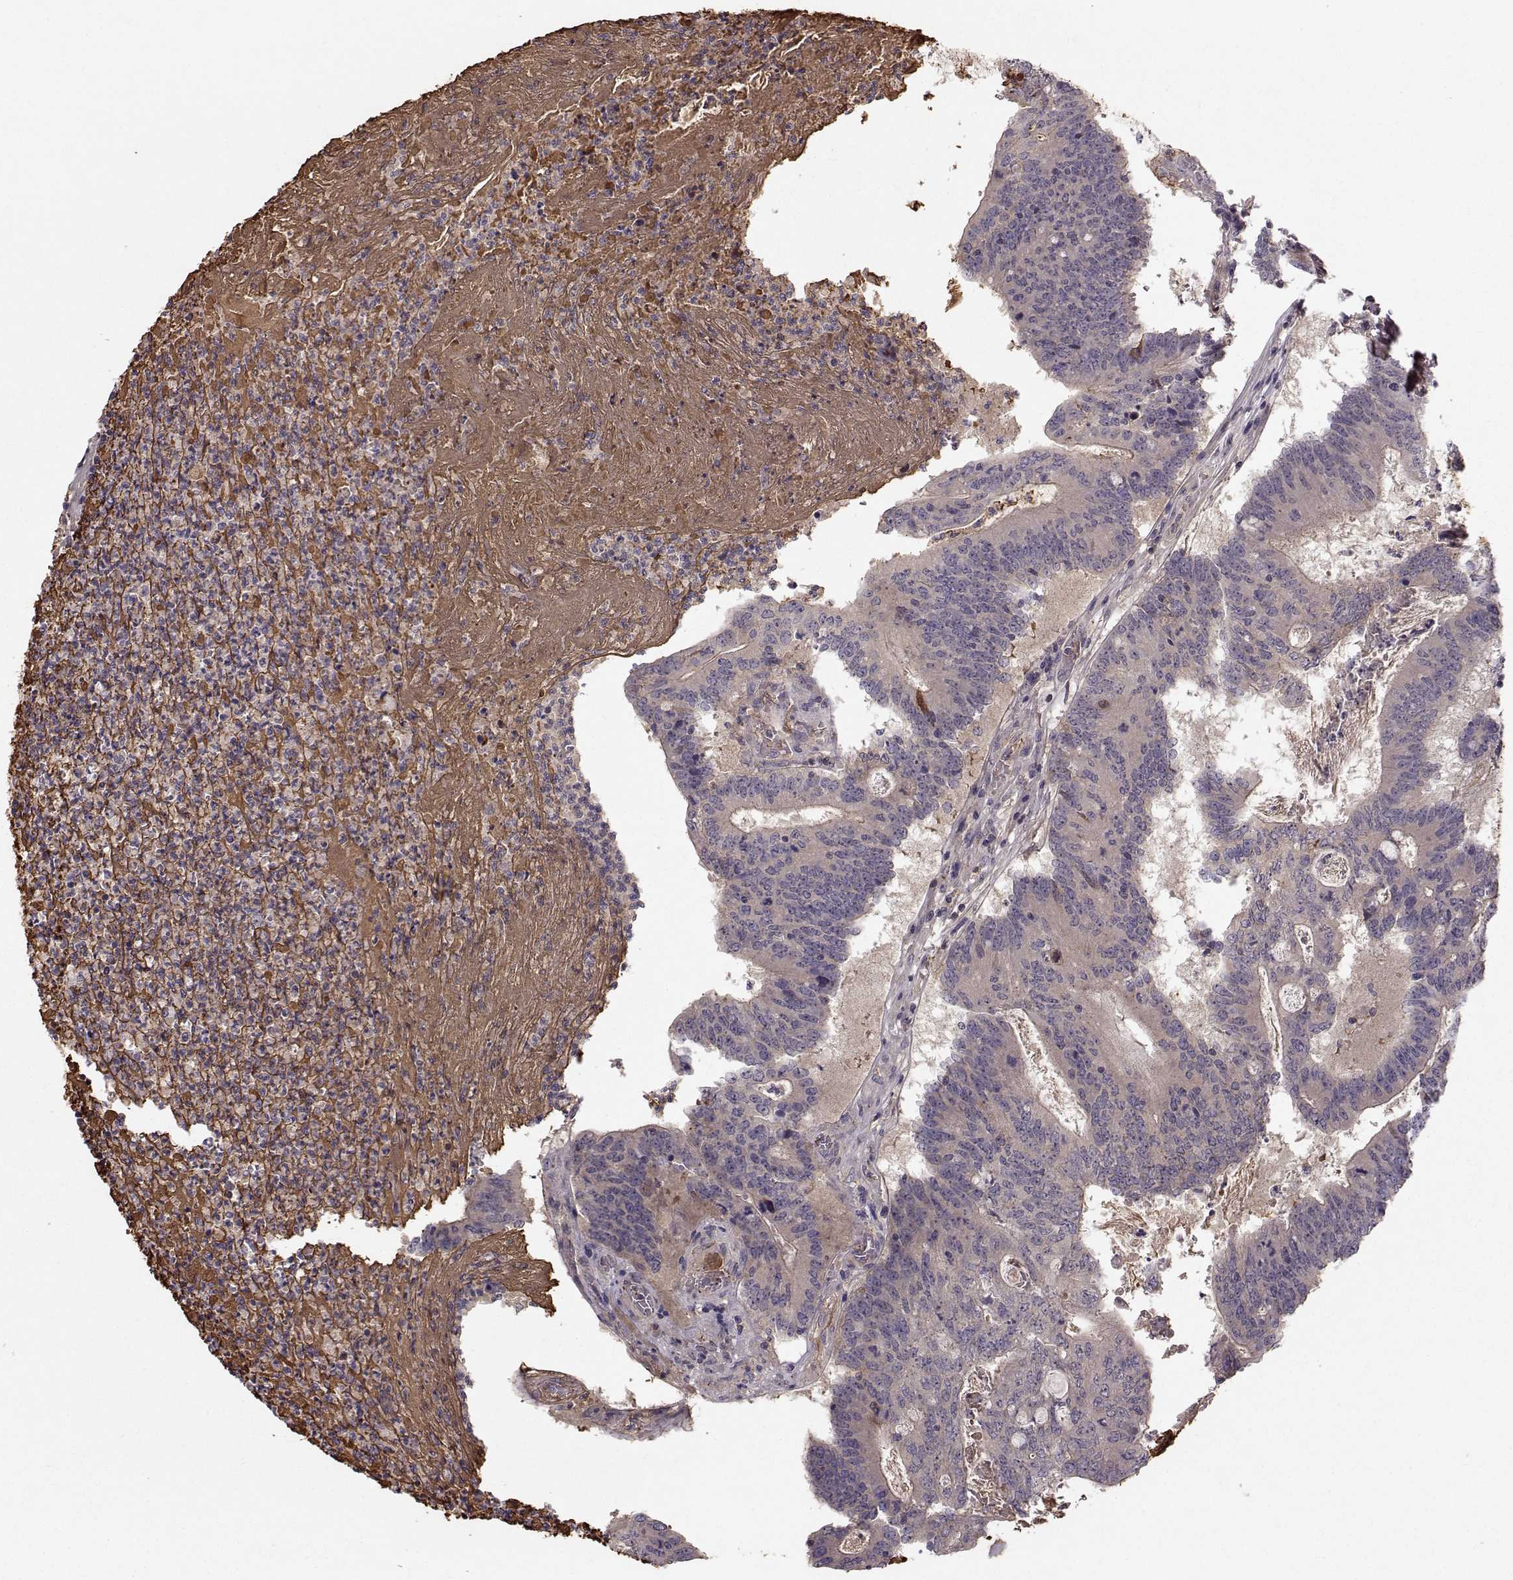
{"staining": {"intensity": "negative", "quantity": "none", "location": "none"}, "tissue": "colorectal cancer", "cell_type": "Tumor cells", "image_type": "cancer", "snomed": [{"axis": "morphology", "description": "Adenocarcinoma, NOS"}, {"axis": "topography", "description": "Colon"}], "caption": "Image shows no protein staining in tumor cells of colorectal cancer tissue.", "gene": "WNT6", "patient": {"sex": "female", "age": 70}}